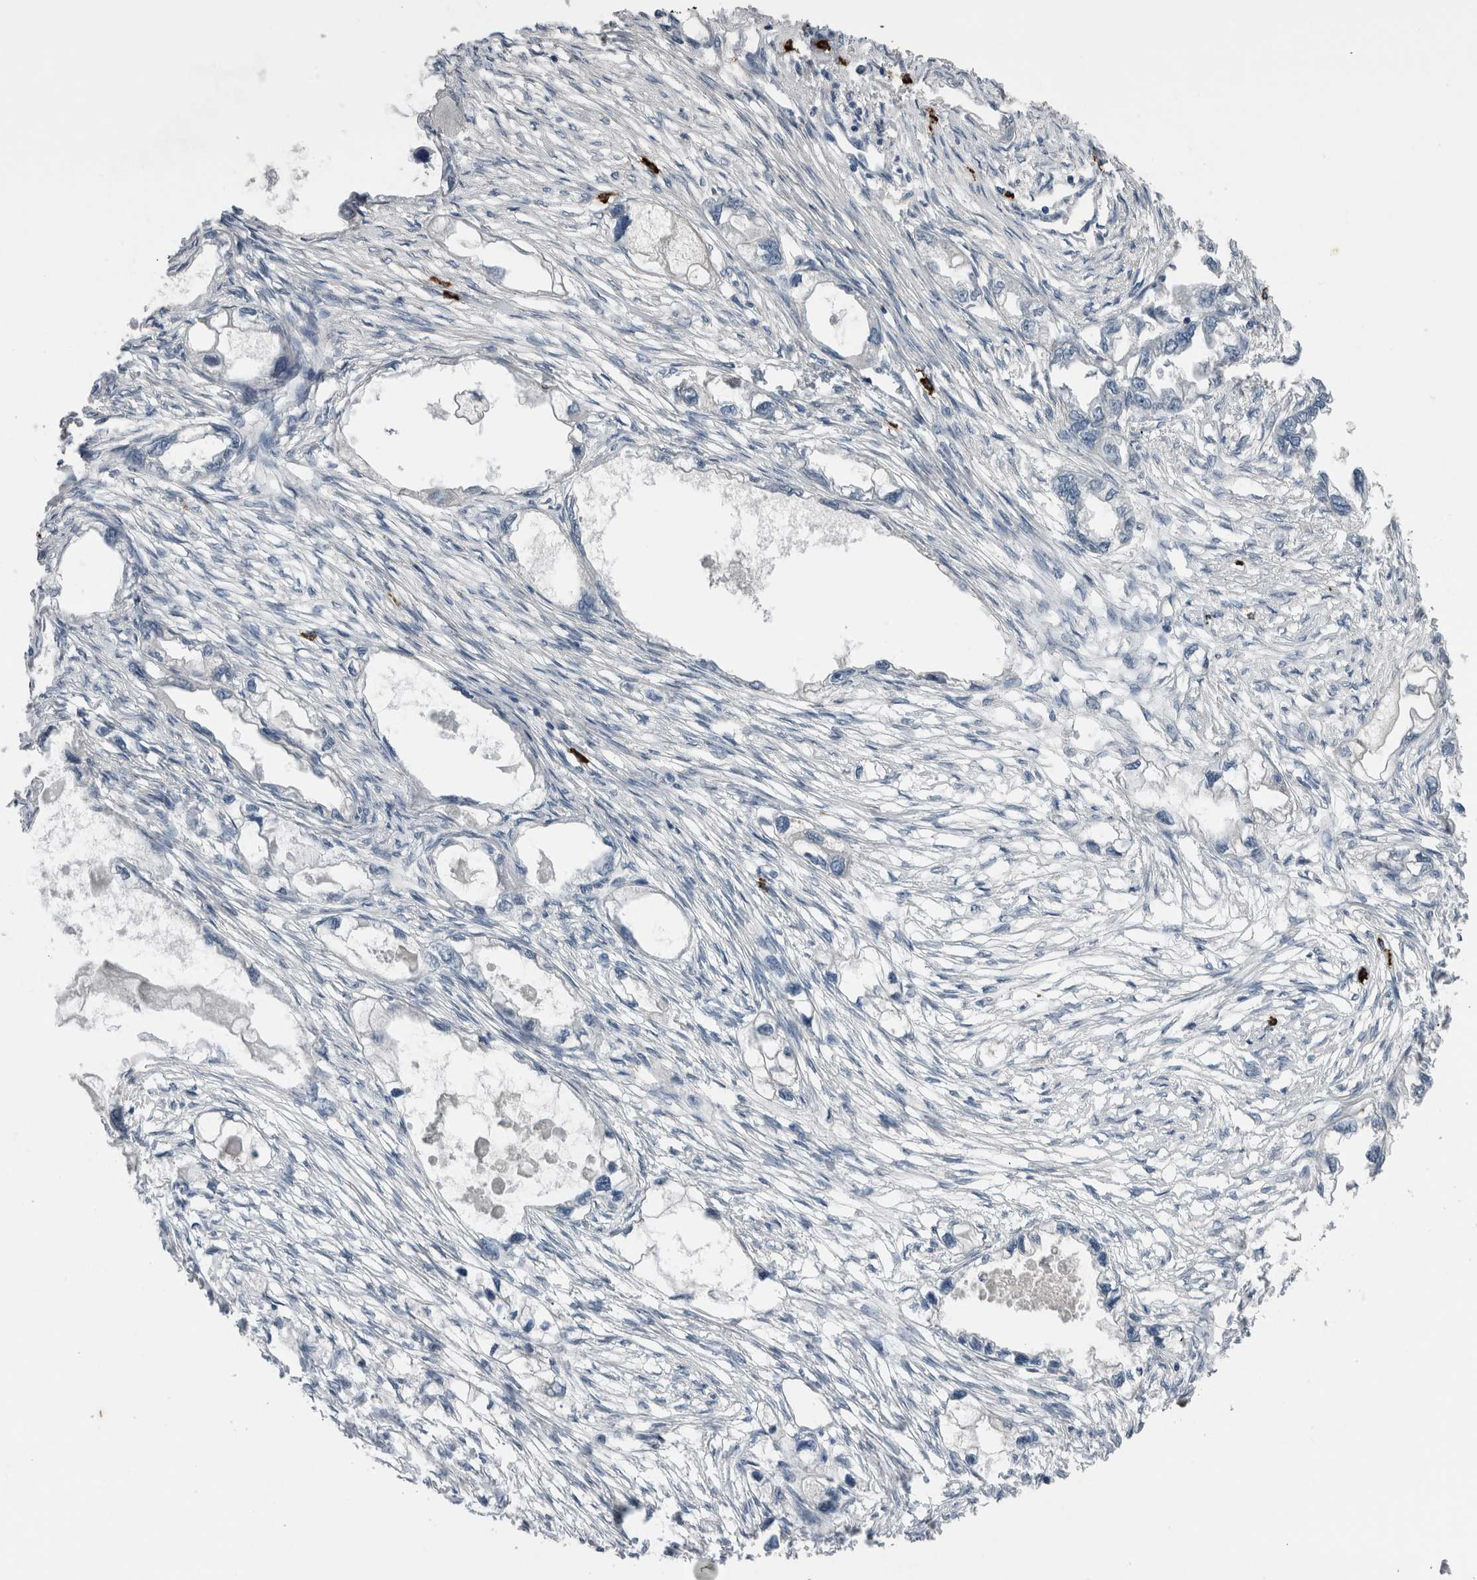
{"staining": {"intensity": "negative", "quantity": "none", "location": "none"}, "tissue": "endometrial cancer", "cell_type": "Tumor cells", "image_type": "cancer", "snomed": [{"axis": "morphology", "description": "Adenocarcinoma, NOS"}, {"axis": "morphology", "description": "Adenocarcinoma, metastatic, NOS"}, {"axis": "topography", "description": "Adipose tissue"}, {"axis": "topography", "description": "Endometrium"}], "caption": "A high-resolution micrograph shows IHC staining of adenocarcinoma (endometrial), which reveals no significant positivity in tumor cells. Brightfield microscopy of immunohistochemistry (IHC) stained with DAB (brown) and hematoxylin (blue), captured at high magnification.", "gene": "CRNN", "patient": {"sex": "female", "age": 67}}